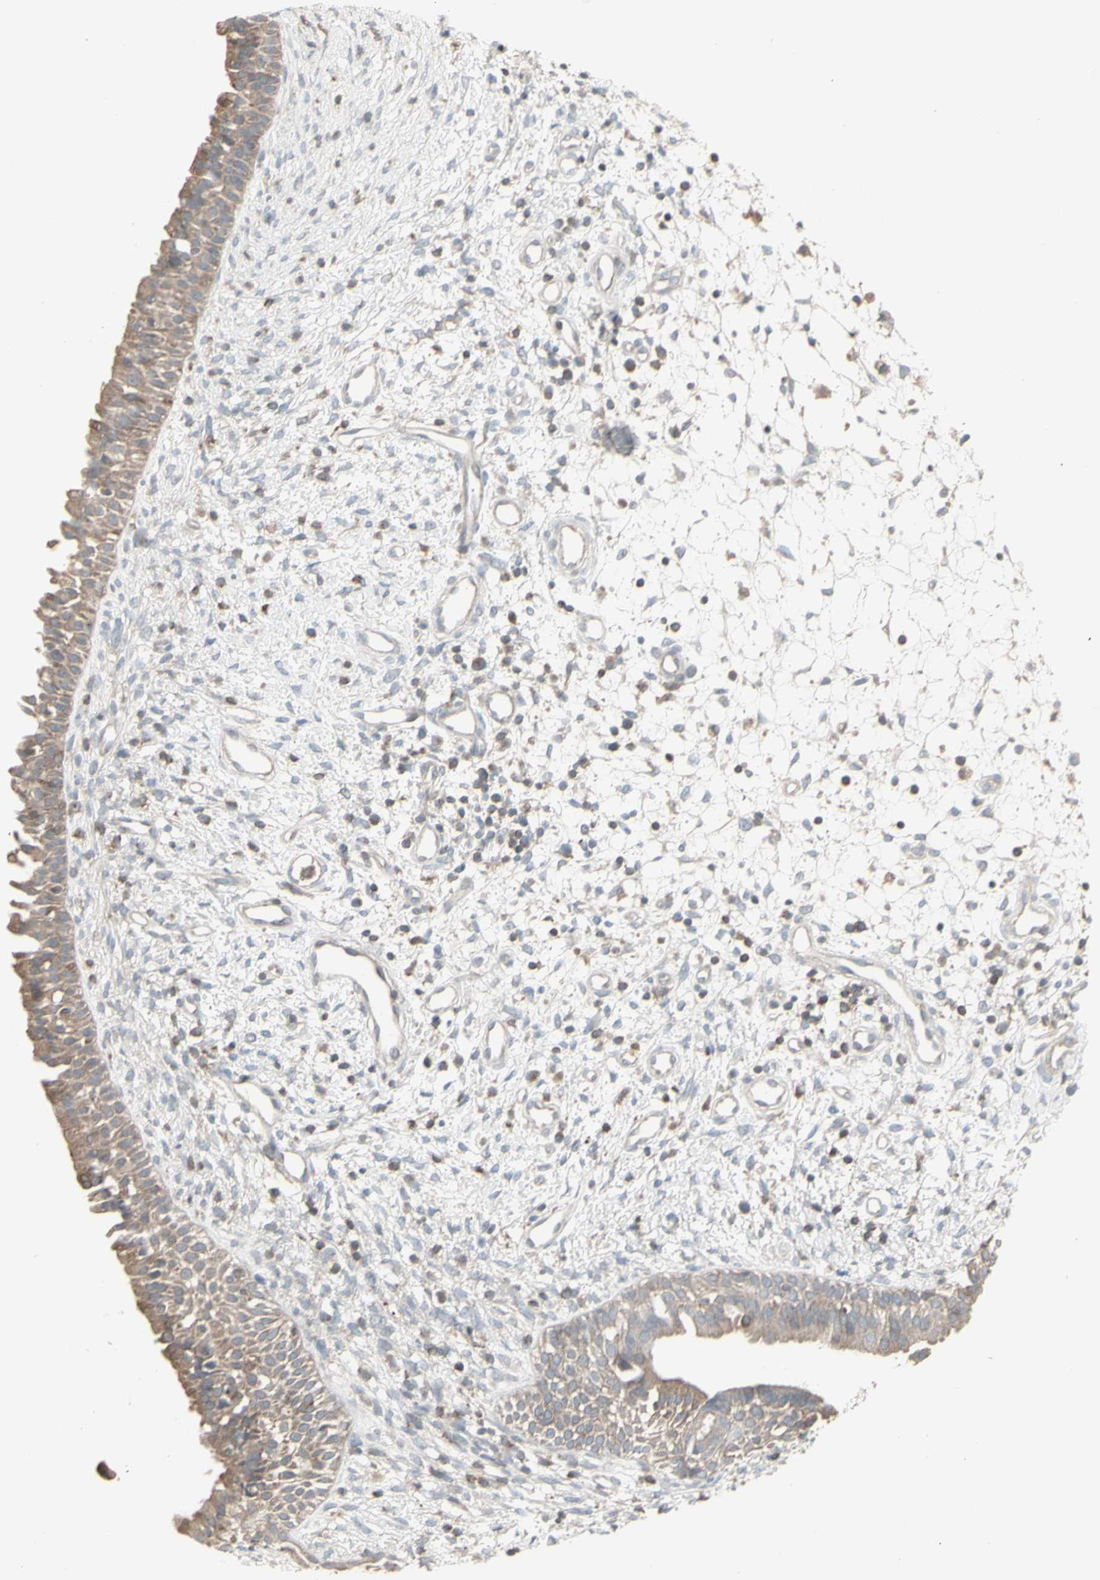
{"staining": {"intensity": "weak", "quantity": ">75%", "location": "cytoplasmic/membranous"}, "tissue": "nasopharynx", "cell_type": "Respiratory epithelial cells", "image_type": "normal", "snomed": [{"axis": "morphology", "description": "Normal tissue, NOS"}, {"axis": "topography", "description": "Nasopharynx"}], "caption": "This is an image of immunohistochemistry staining of unremarkable nasopharynx, which shows weak staining in the cytoplasmic/membranous of respiratory epithelial cells.", "gene": "CSK", "patient": {"sex": "male", "age": 22}}